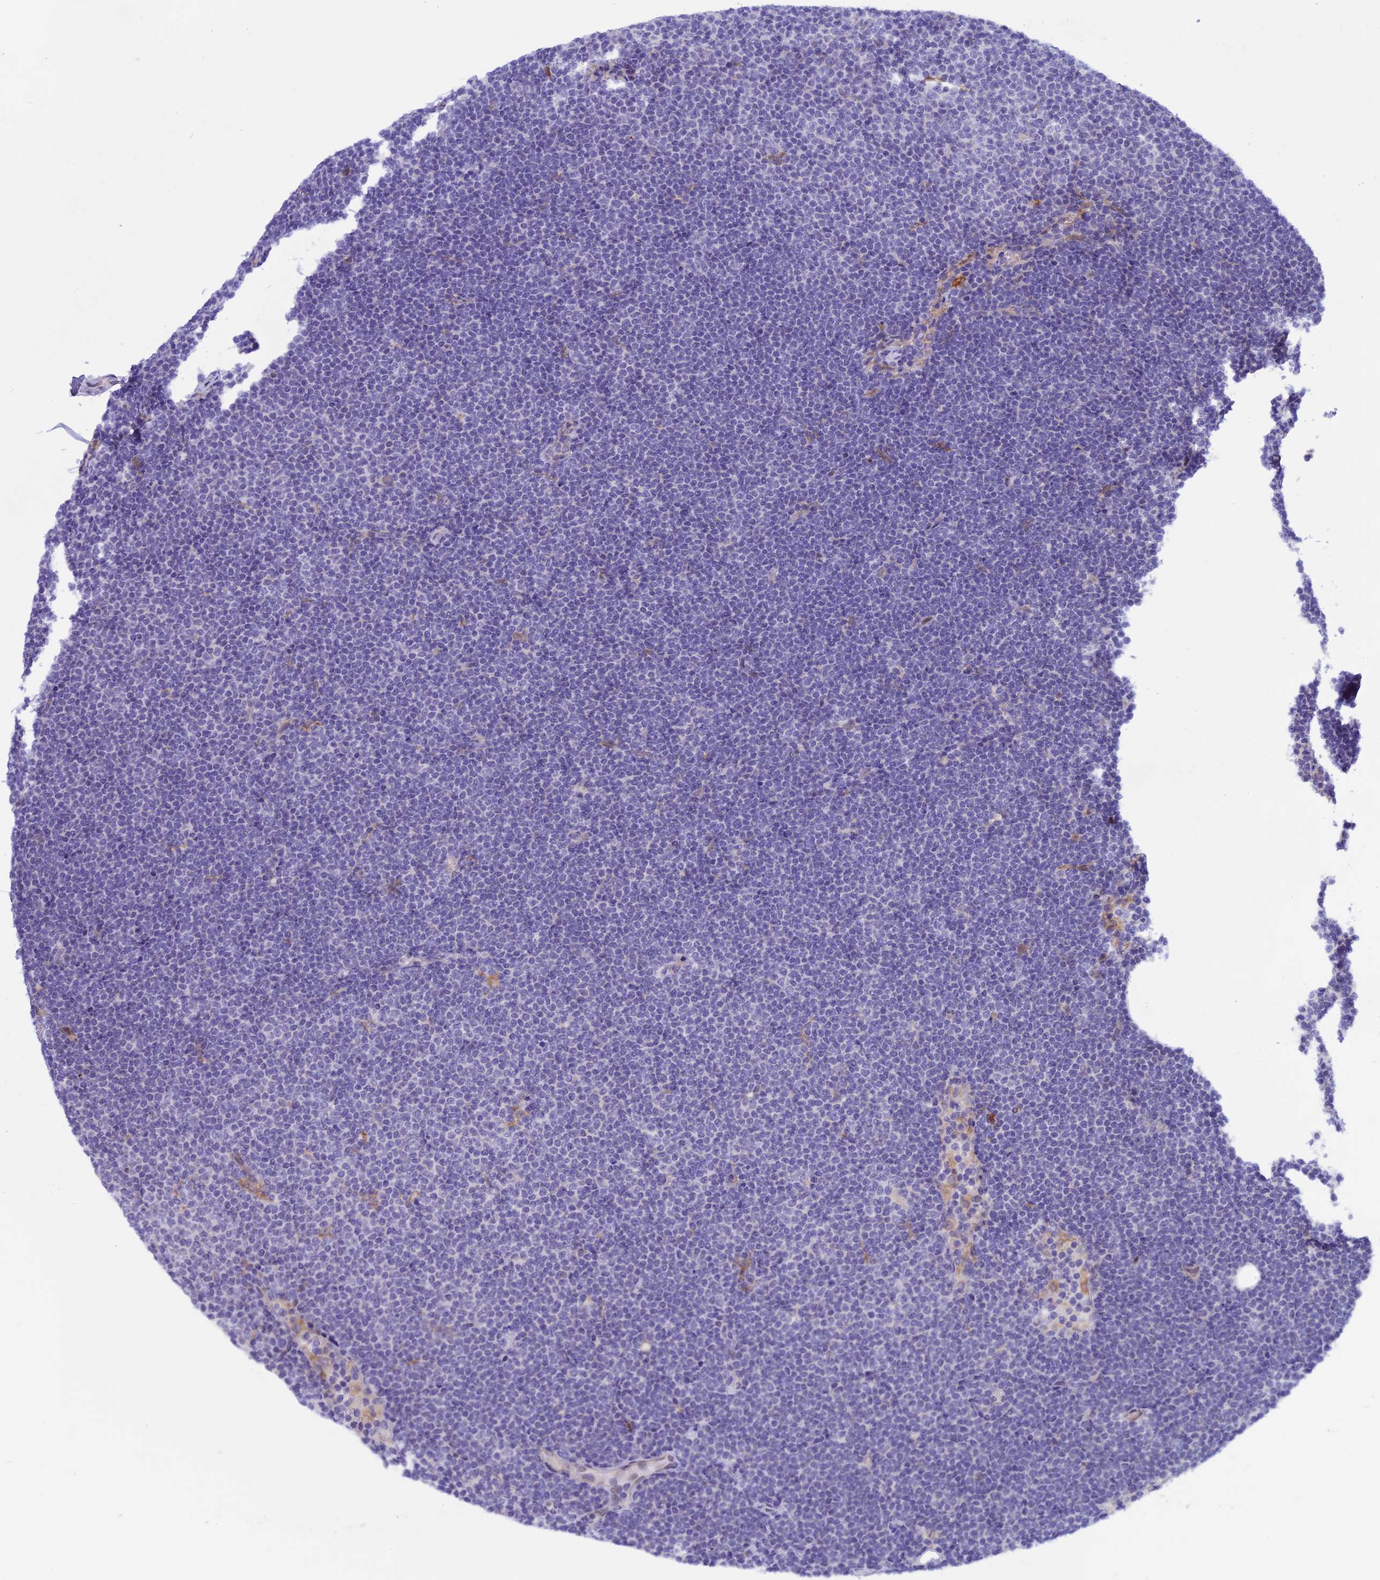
{"staining": {"intensity": "negative", "quantity": "none", "location": "none"}, "tissue": "lymphoma", "cell_type": "Tumor cells", "image_type": "cancer", "snomed": [{"axis": "morphology", "description": "Malignant lymphoma, non-Hodgkin's type, Low grade"}, {"axis": "topography", "description": "Lymph node"}], "caption": "Micrograph shows no significant protein positivity in tumor cells of lymphoma.", "gene": "IGSF6", "patient": {"sex": "female", "age": 53}}